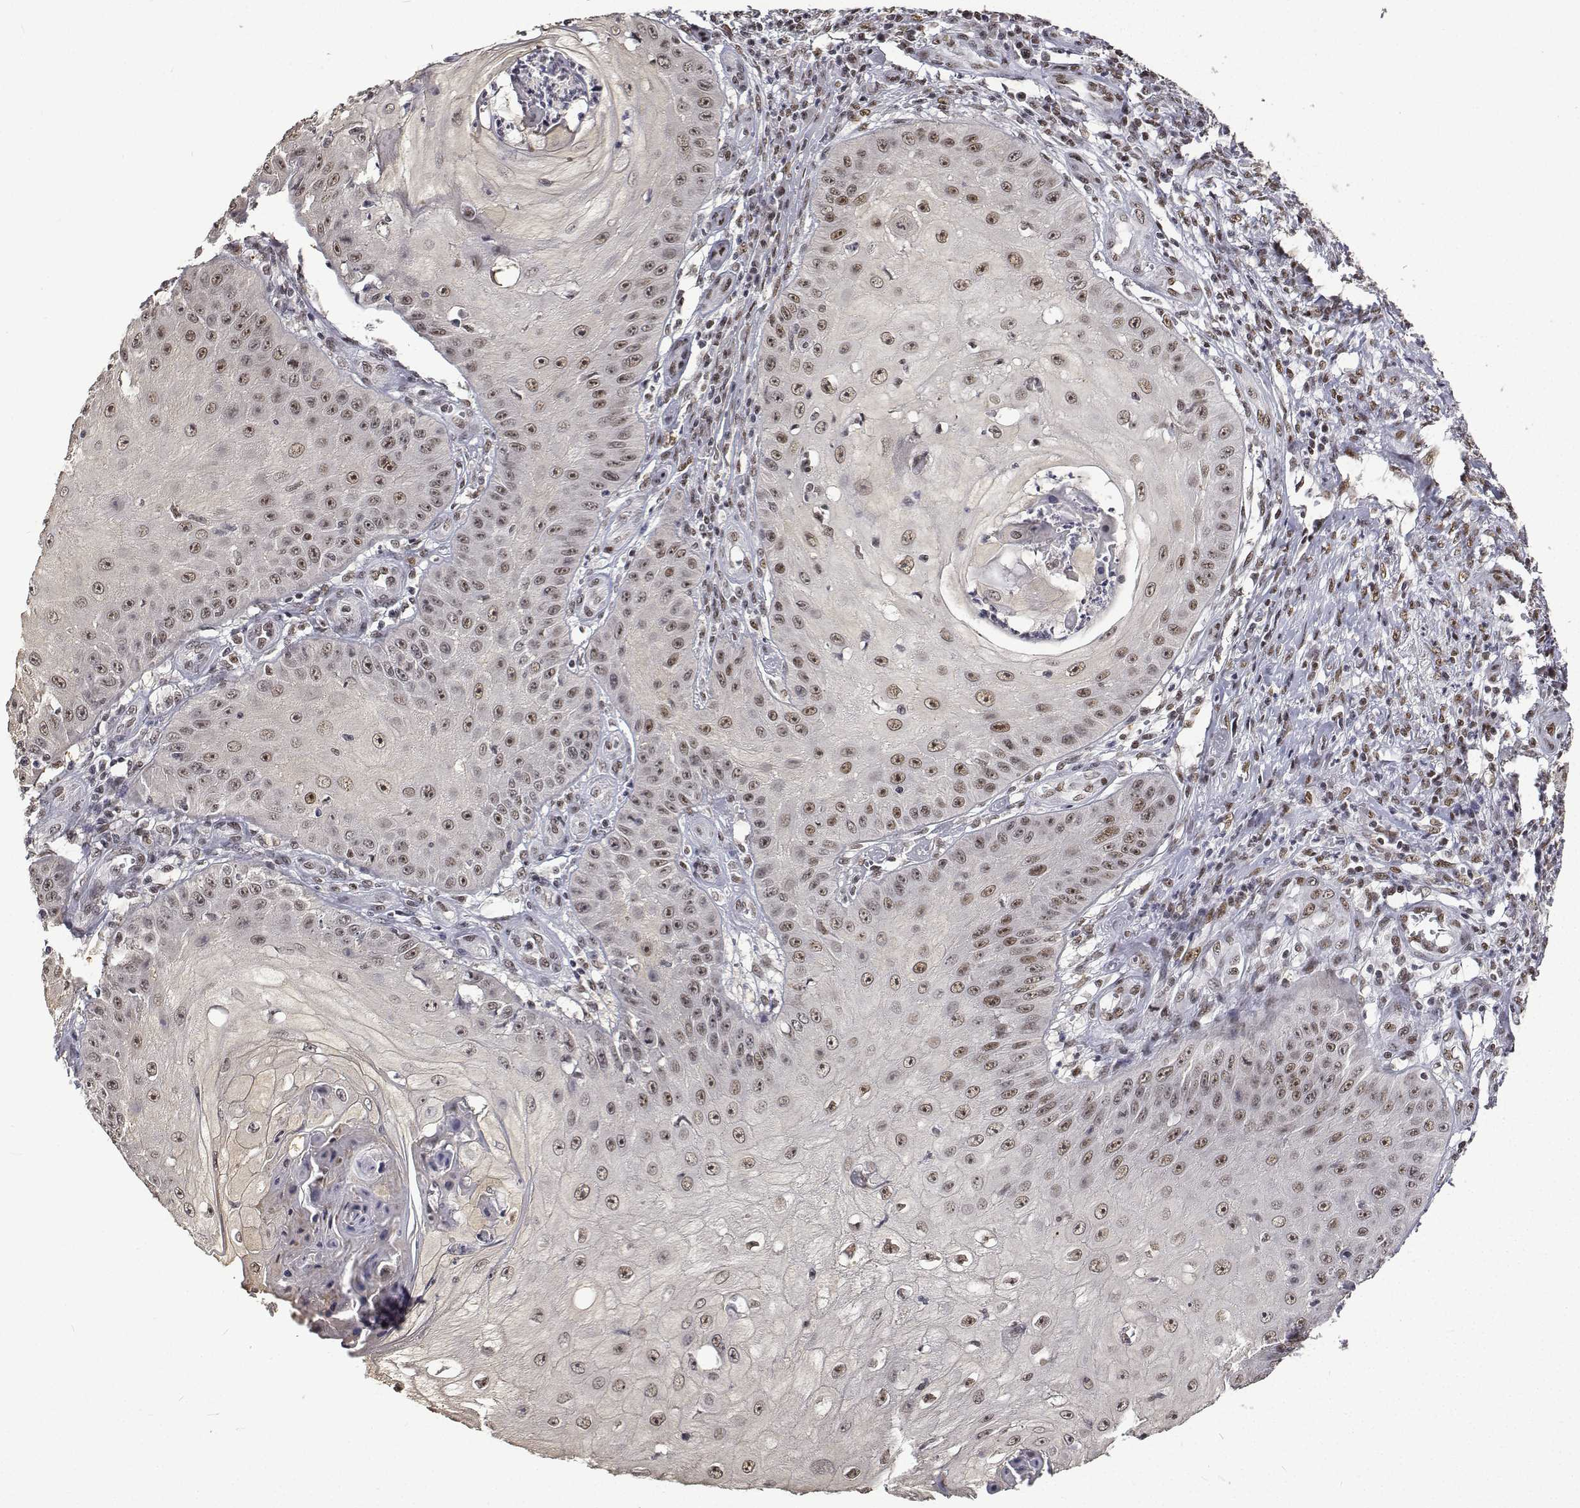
{"staining": {"intensity": "moderate", "quantity": "<25%", "location": "nuclear"}, "tissue": "skin cancer", "cell_type": "Tumor cells", "image_type": "cancer", "snomed": [{"axis": "morphology", "description": "Squamous cell carcinoma, NOS"}, {"axis": "topography", "description": "Skin"}], "caption": "Protein staining of squamous cell carcinoma (skin) tissue shows moderate nuclear positivity in approximately <25% of tumor cells.", "gene": "ATRX", "patient": {"sex": "male", "age": 70}}